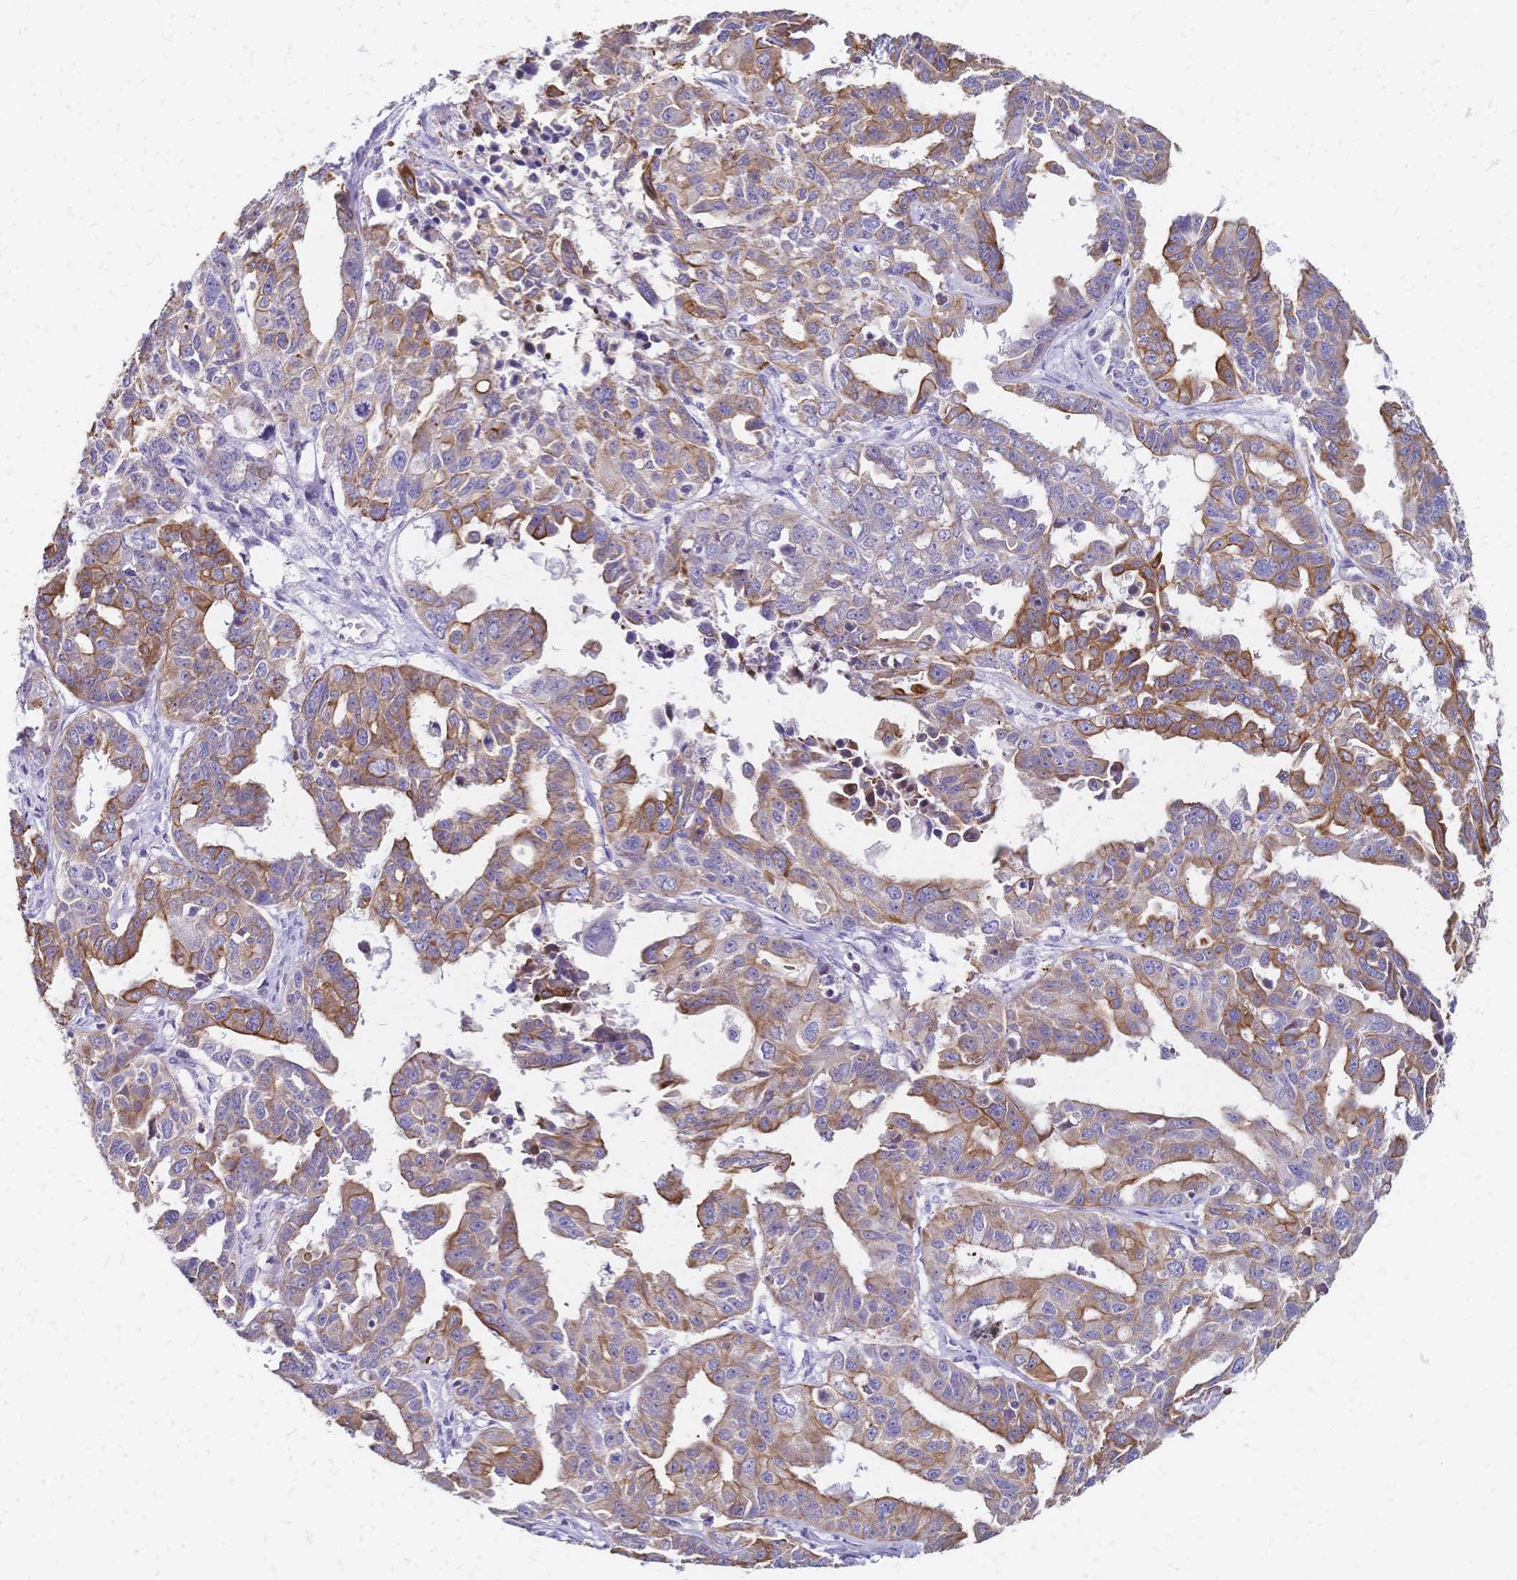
{"staining": {"intensity": "moderate", "quantity": "25%-75%", "location": "cytoplasmic/membranous"}, "tissue": "ovarian cancer", "cell_type": "Tumor cells", "image_type": "cancer", "snomed": [{"axis": "morphology", "description": "Adenocarcinoma, NOS"}, {"axis": "morphology", "description": "Carcinoma, endometroid"}, {"axis": "topography", "description": "Ovary"}], "caption": "Immunohistochemistry (DAB) staining of ovarian cancer exhibits moderate cytoplasmic/membranous protein staining in about 25%-75% of tumor cells.", "gene": "DTNB", "patient": {"sex": "female", "age": 72}}